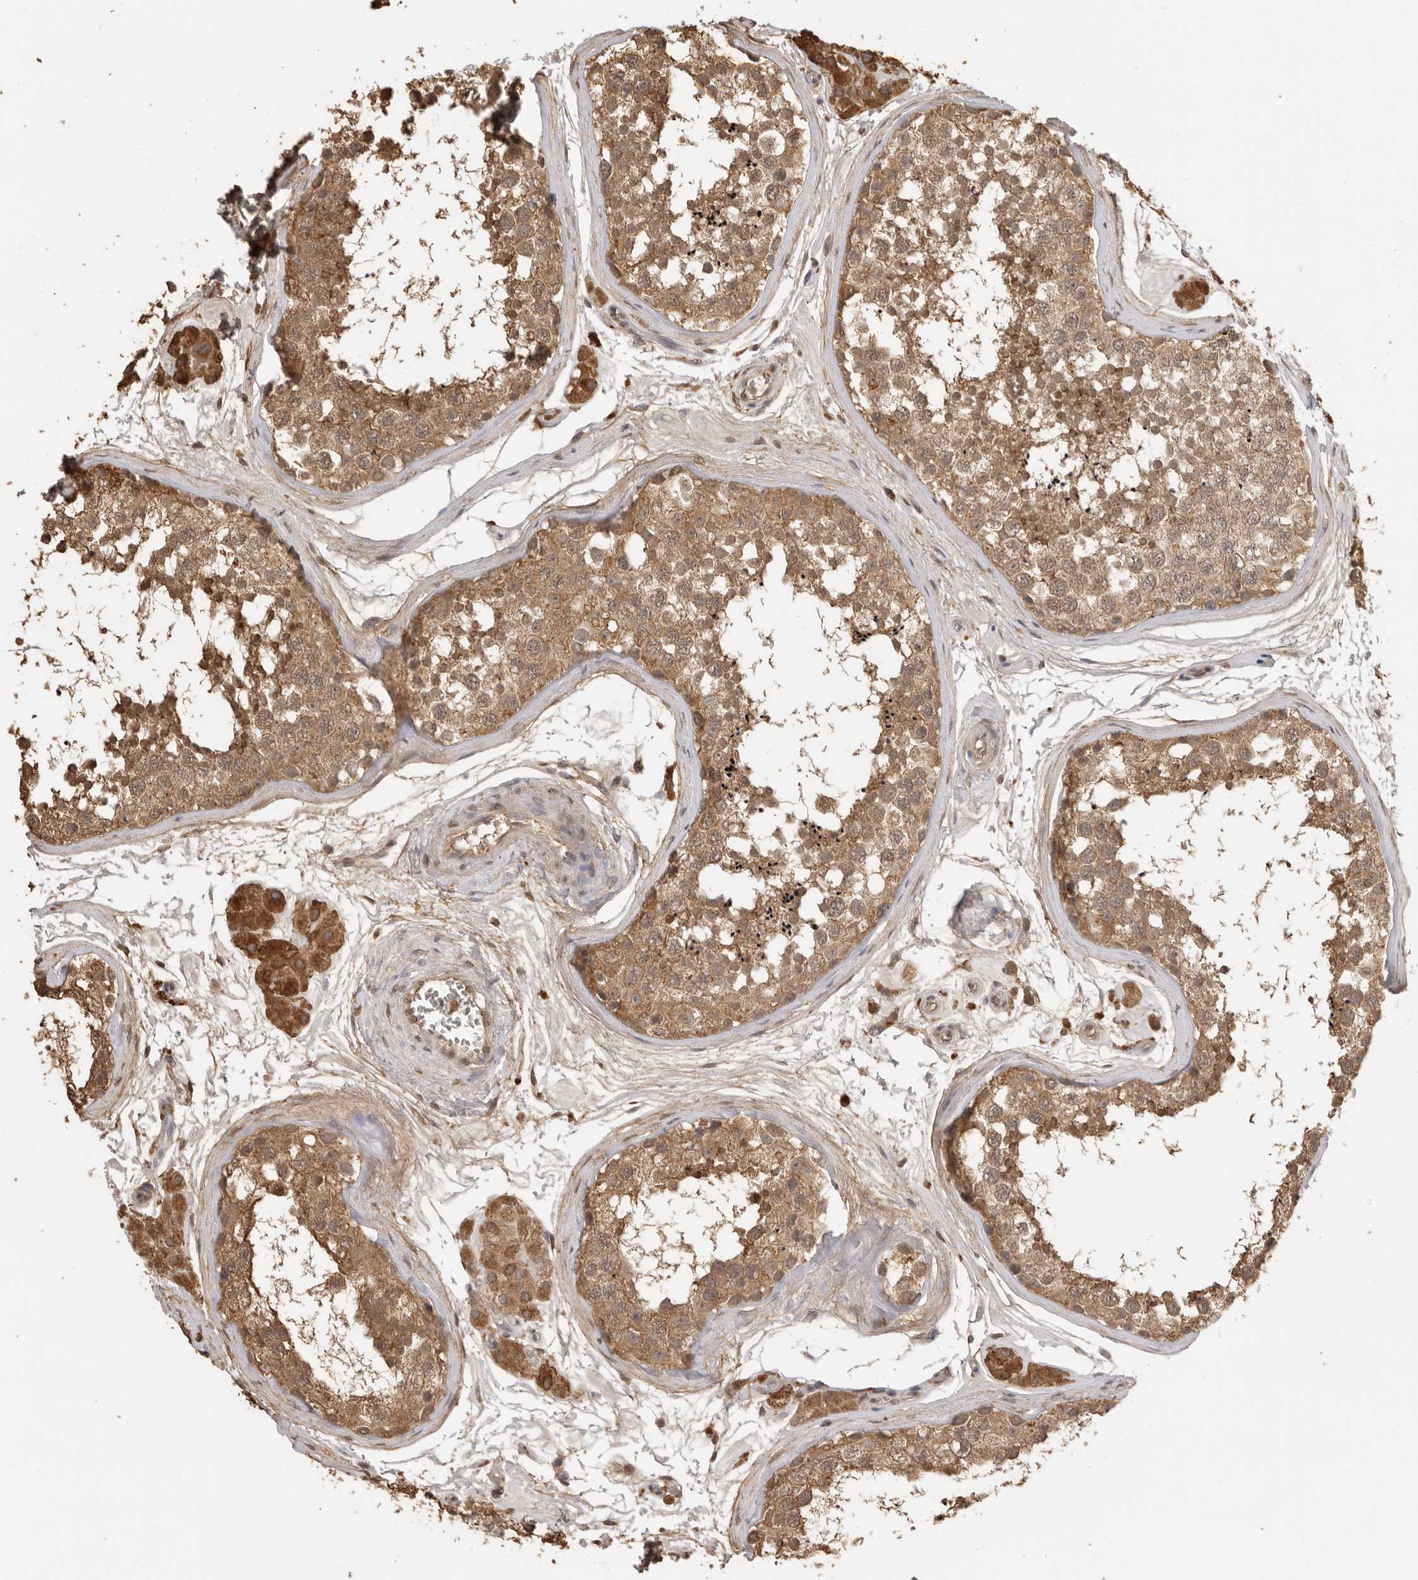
{"staining": {"intensity": "moderate", "quantity": ">75%", "location": "cytoplasmic/membranous"}, "tissue": "testis", "cell_type": "Cells in seminiferous ducts", "image_type": "normal", "snomed": [{"axis": "morphology", "description": "Normal tissue, NOS"}, {"axis": "topography", "description": "Testis"}], "caption": "A high-resolution image shows immunohistochemistry staining of unremarkable testis, which exhibits moderate cytoplasmic/membranous expression in approximately >75% of cells in seminiferous ducts.", "gene": "JAG2", "patient": {"sex": "male", "age": 56}}